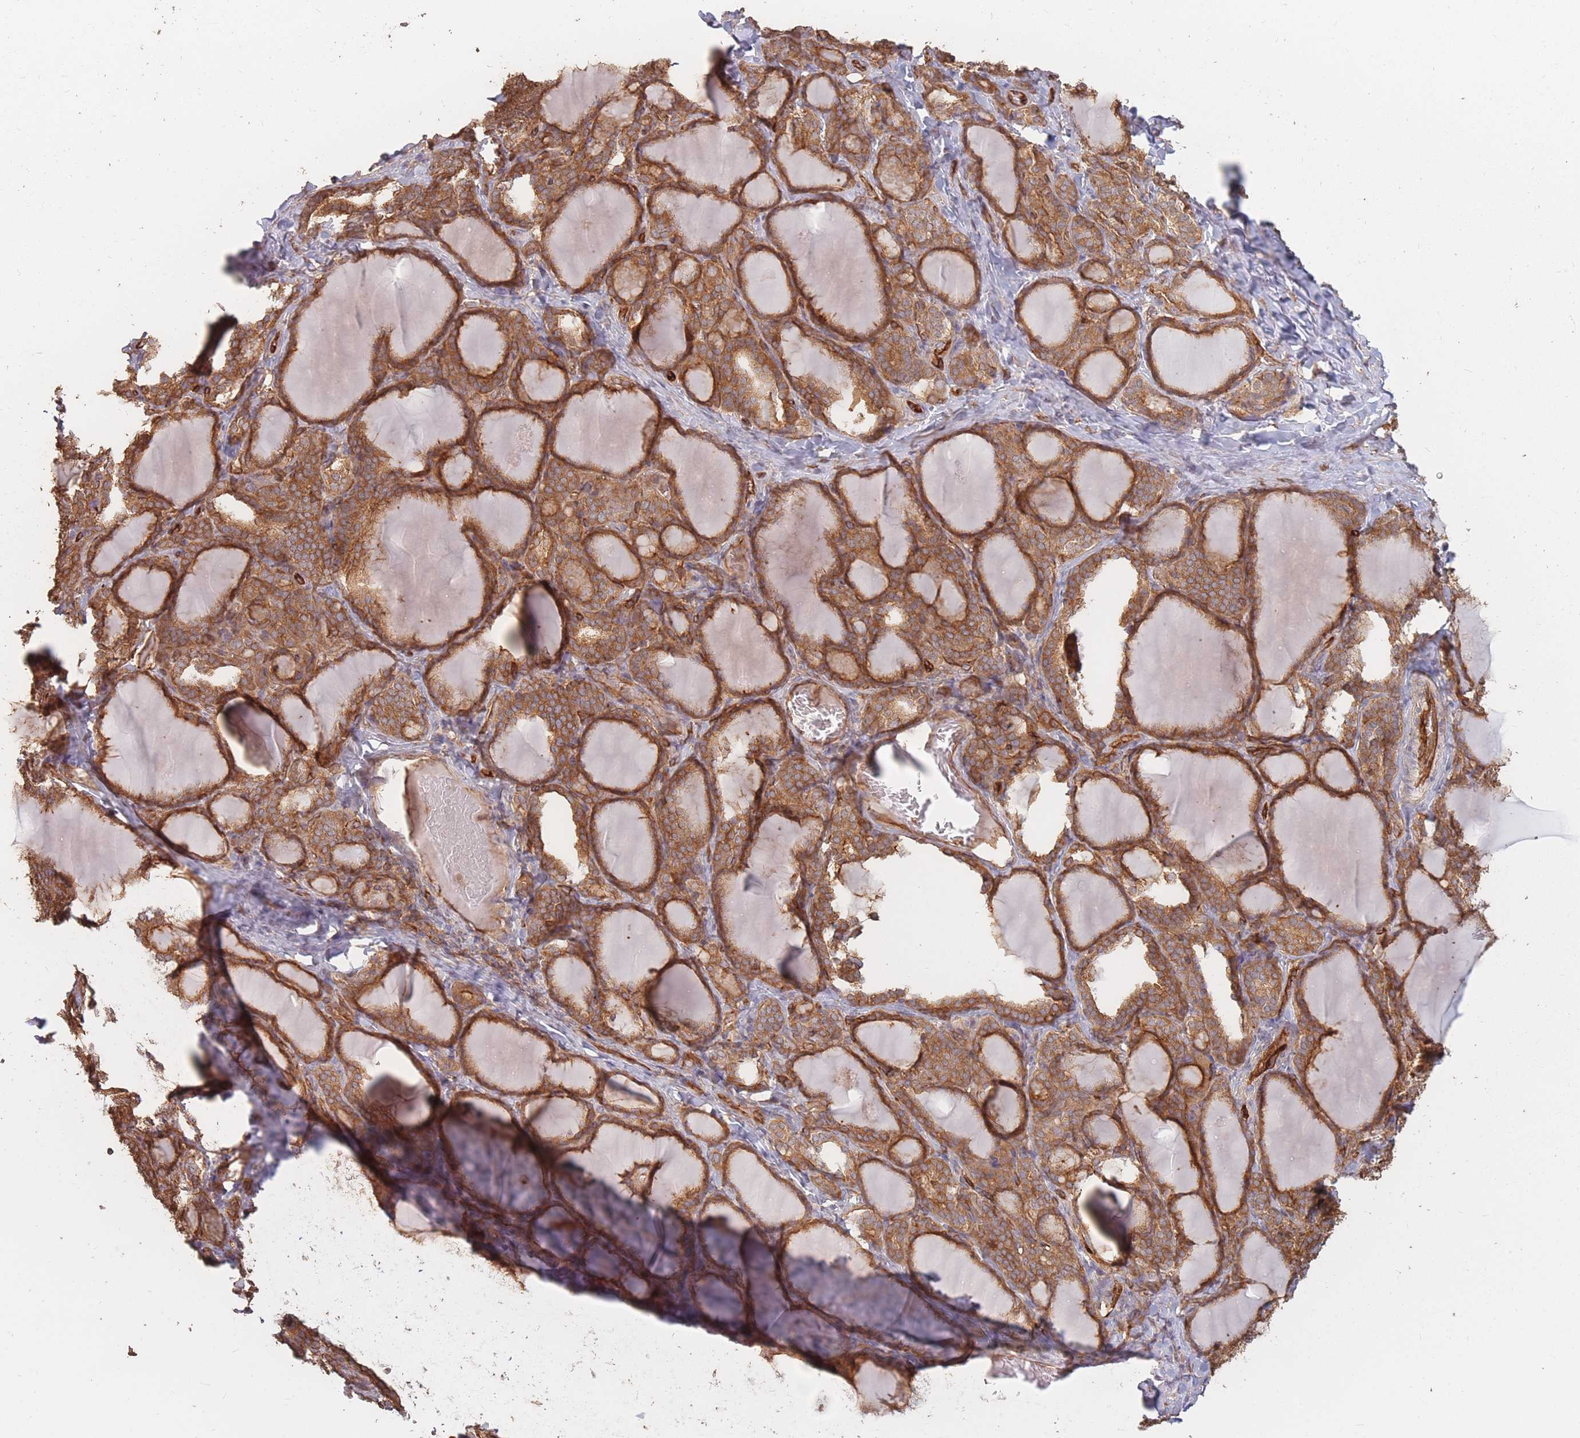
{"staining": {"intensity": "moderate", "quantity": ">75%", "location": "cytoplasmic/membranous"}, "tissue": "thyroid gland", "cell_type": "Glandular cells", "image_type": "normal", "snomed": [{"axis": "morphology", "description": "Normal tissue, NOS"}, {"axis": "topography", "description": "Thyroid gland"}], "caption": "Immunohistochemical staining of unremarkable human thyroid gland reveals >75% levels of moderate cytoplasmic/membranous protein expression in about >75% of glandular cells. The staining is performed using DAB brown chromogen to label protein expression. The nuclei are counter-stained blue using hematoxylin.", "gene": "PLS3", "patient": {"sex": "female", "age": 31}}